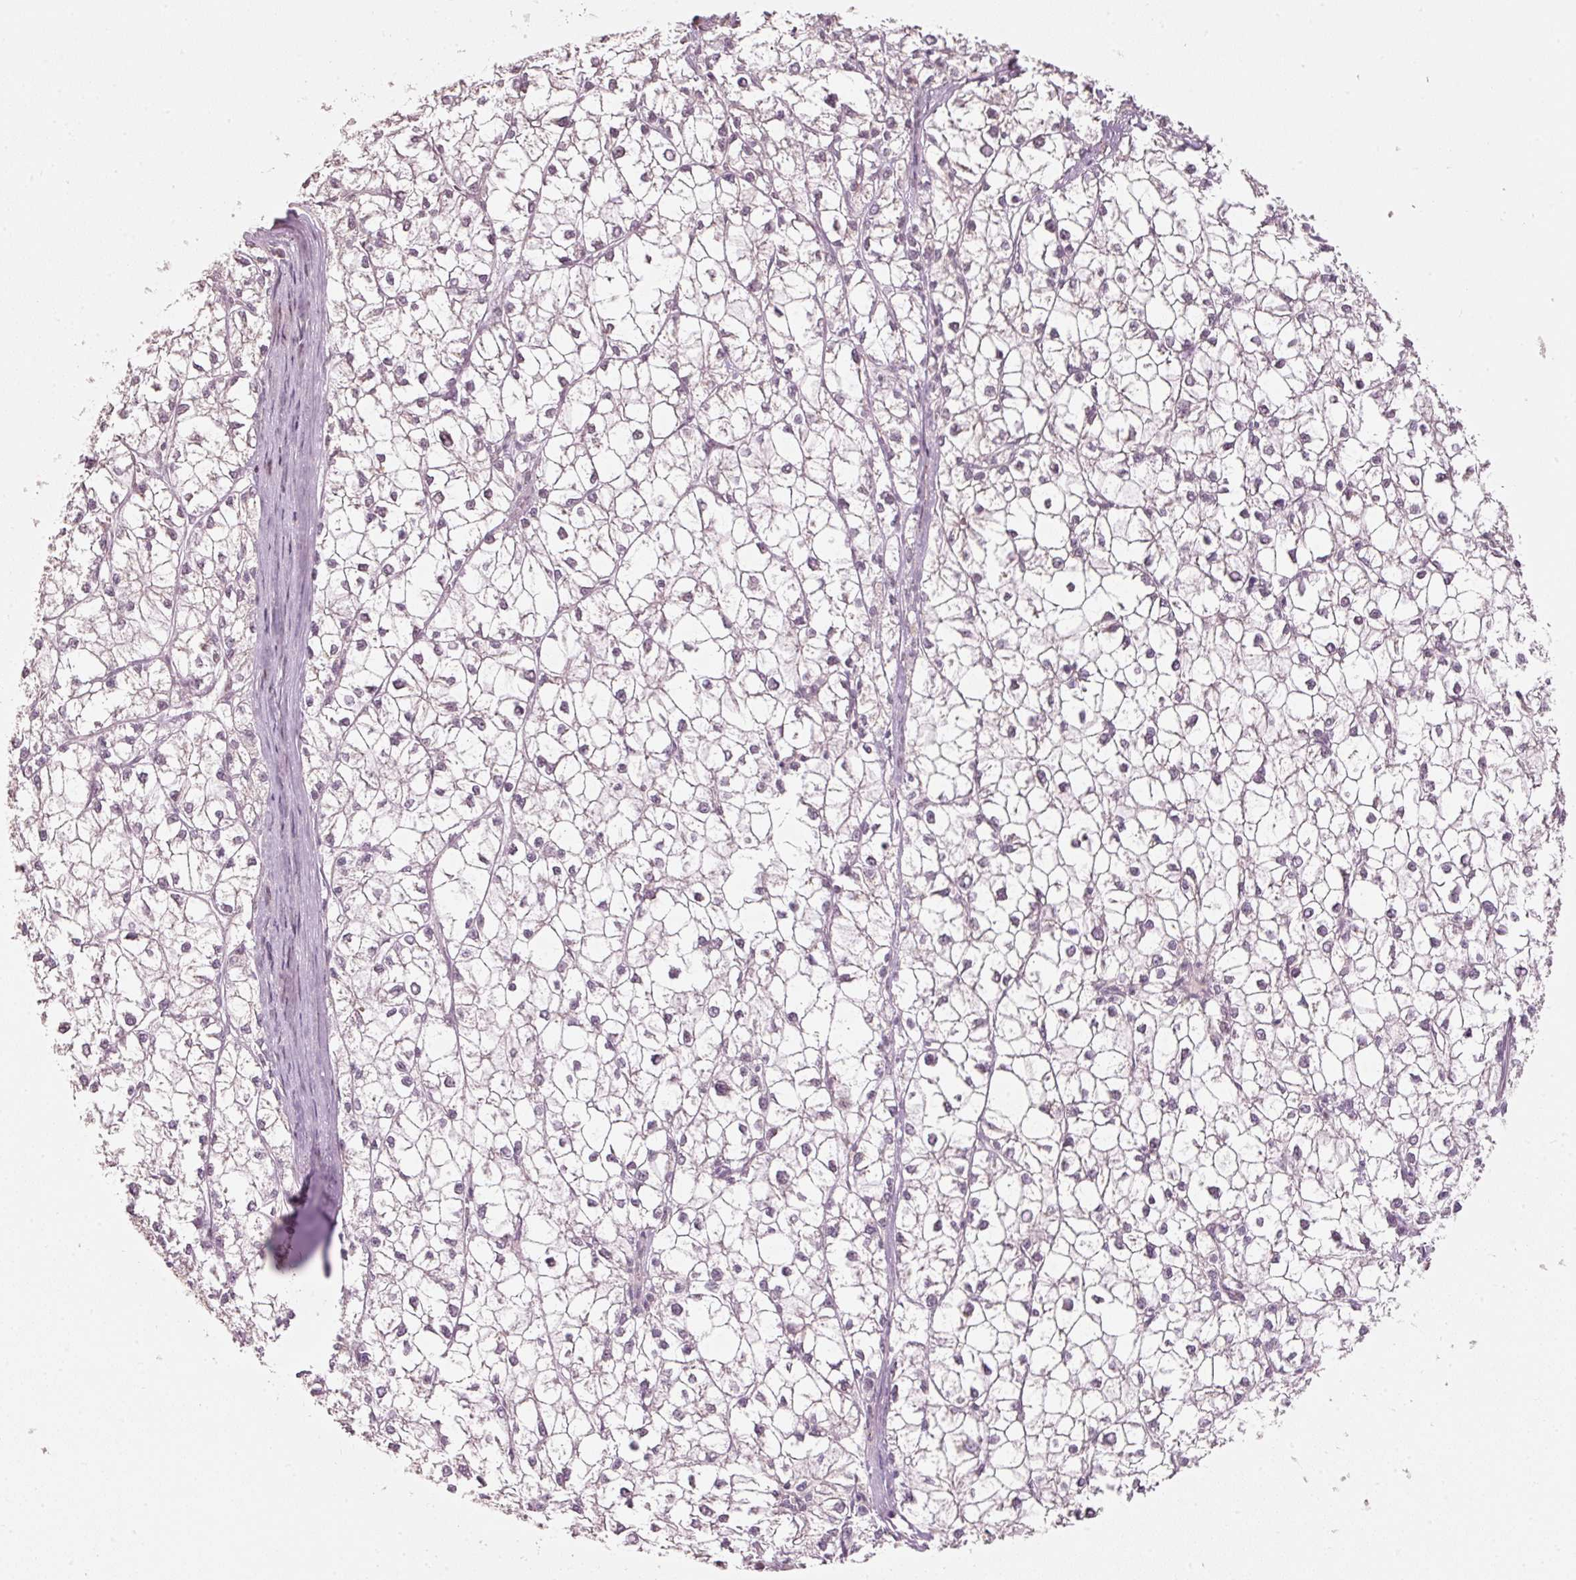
{"staining": {"intensity": "negative", "quantity": "none", "location": "none"}, "tissue": "liver cancer", "cell_type": "Tumor cells", "image_type": "cancer", "snomed": [{"axis": "morphology", "description": "Carcinoma, Hepatocellular, NOS"}, {"axis": "topography", "description": "Liver"}], "caption": "This is a image of IHC staining of liver cancer (hepatocellular carcinoma), which shows no staining in tumor cells. (Stains: DAB (3,3'-diaminobenzidine) immunohistochemistry with hematoxylin counter stain, Microscopy: brightfield microscopy at high magnification).", "gene": "TOB2", "patient": {"sex": "female", "age": 43}}